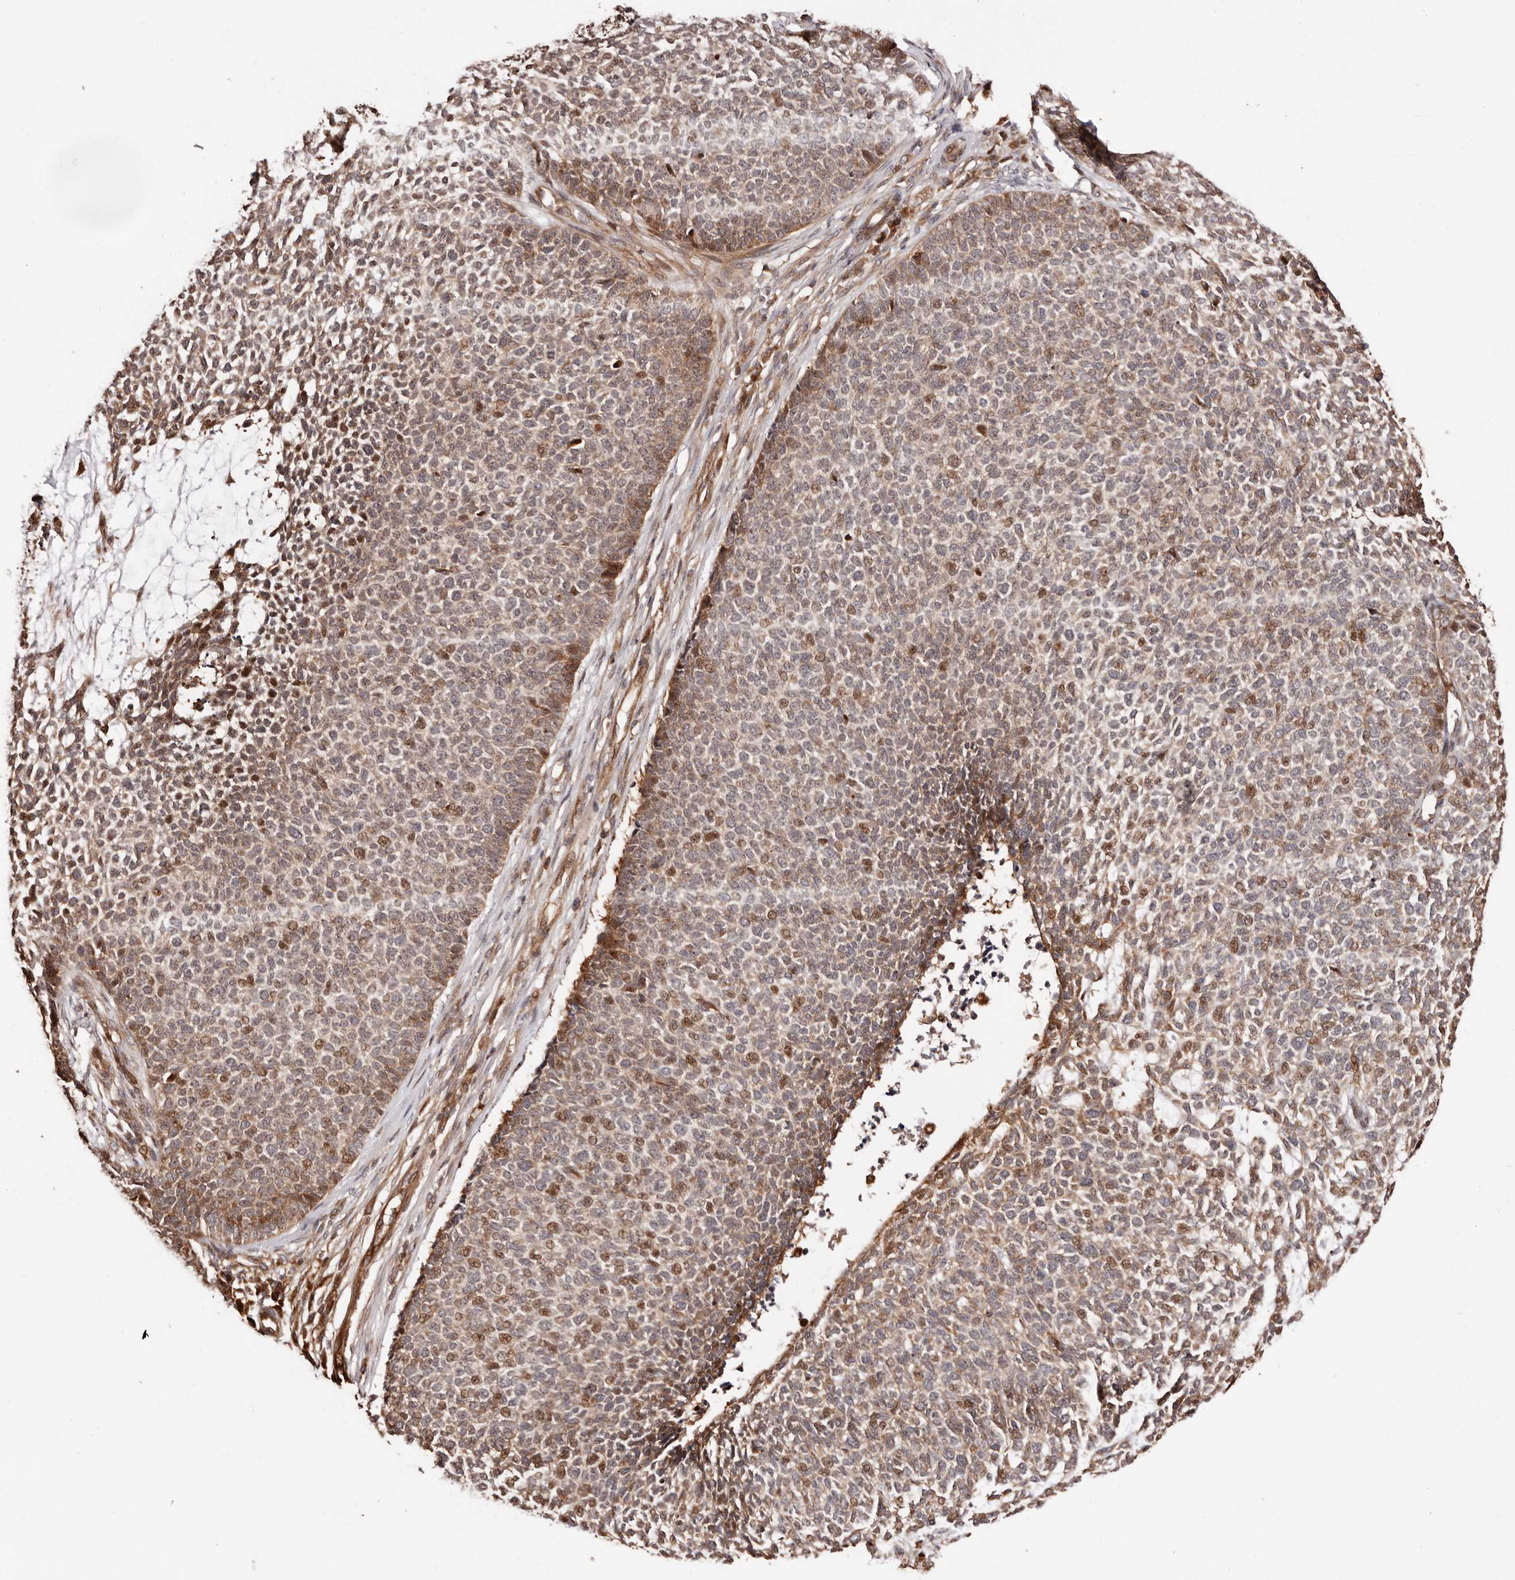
{"staining": {"intensity": "moderate", "quantity": "25%-75%", "location": "cytoplasmic/membranous,nuclear"}, "tissue": "skin cancer", "cell_type": "Tumor cells", "image_type": "cancer", "snomed": [{"axis": "morphology", "description": "Basal cell carcinoma"}, {"axis": "topography", "description": "Skin"}], "caption": "High-magnification brightfield microscopy of skin cancer stained with DAB (3,3'-diaminobenzidine) (brown) and counterstained with hematoxylin (blue). tumor cells exhibit moderate cytoplasmic/membranous and nuclear expression is present in approximately25%-75% of cells.", "gene": "PTPN22", "patient": {"sex": "female", "age": 84}}